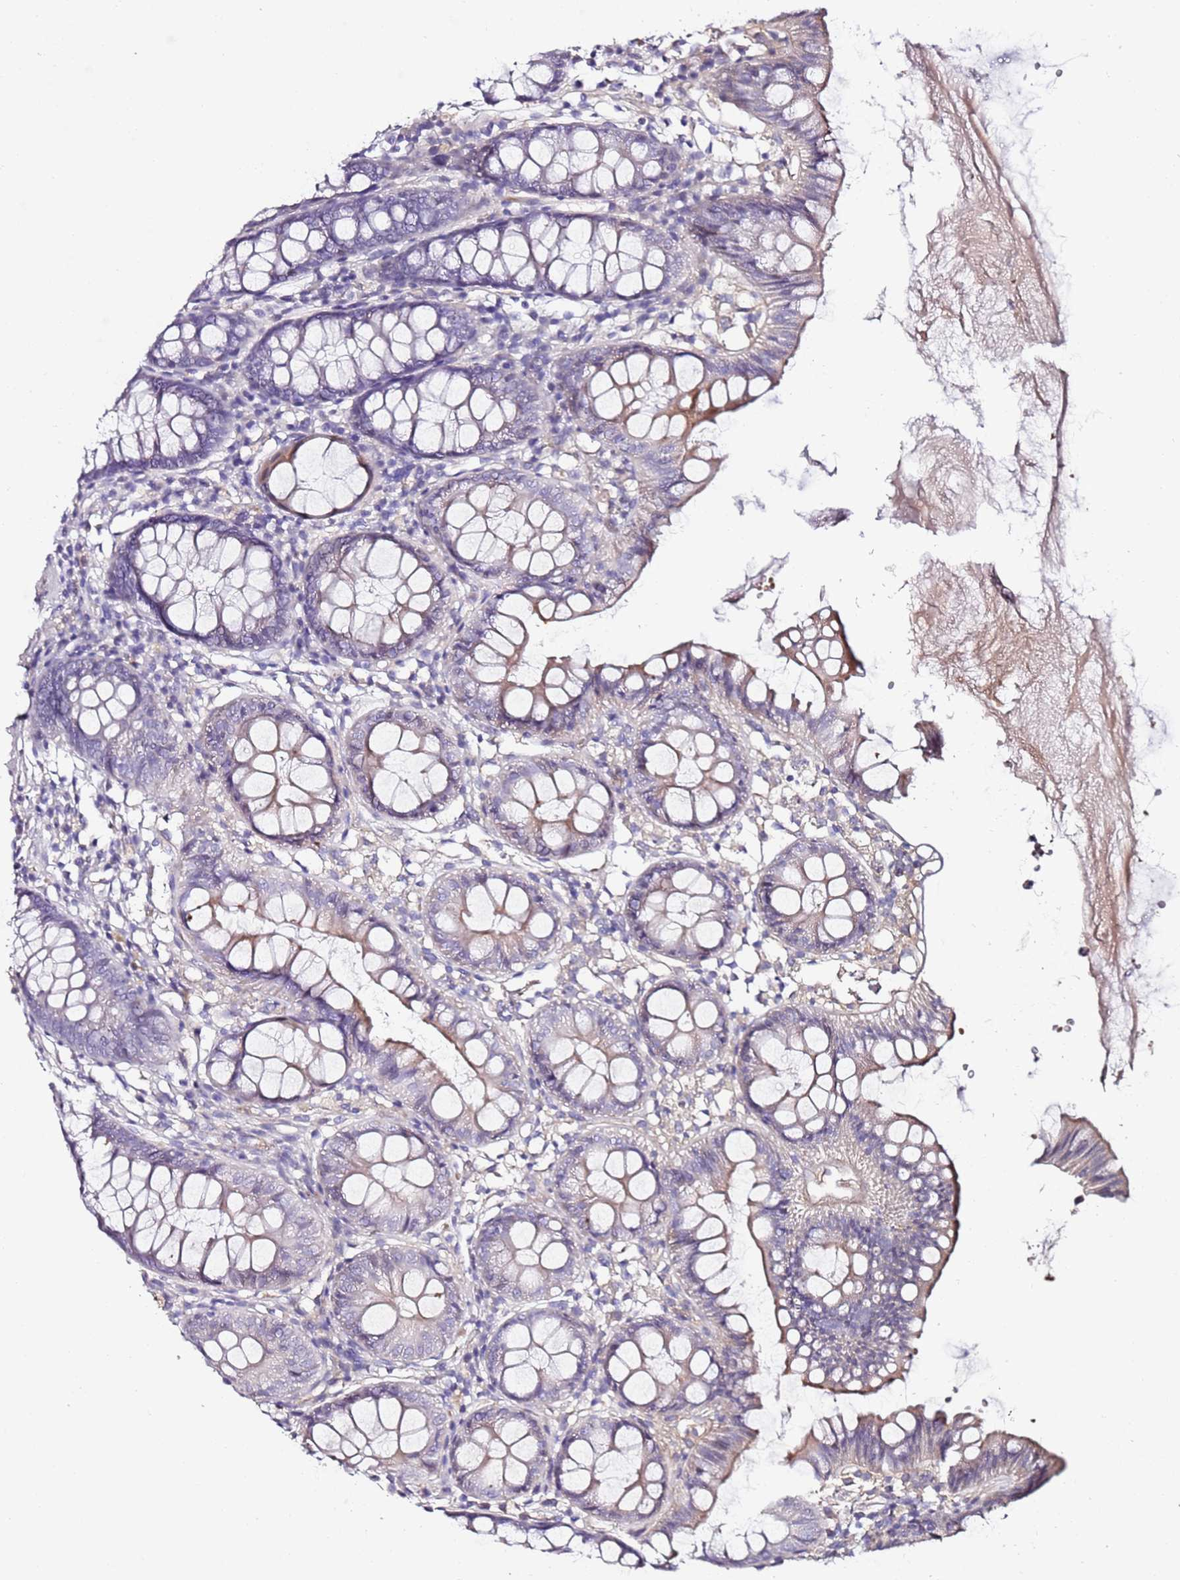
{"staining": {"intensity": "negative", "quantity": "none", "location": "none"}, "tissue": "colon", "cell_type": "Endothelial cells", "image_type": "normal", "snomed": [{"axis": "morphology", "description": "Normal tissue, NOS"}, {"axis": "topography", "description": "Colon"}], "caption": "Human colon stained for a protein using immunohistochemistry exhibits no expression in endothelial cells.", "gene": "C3orf80", "patient": {"sex": "female", "age": 84}}